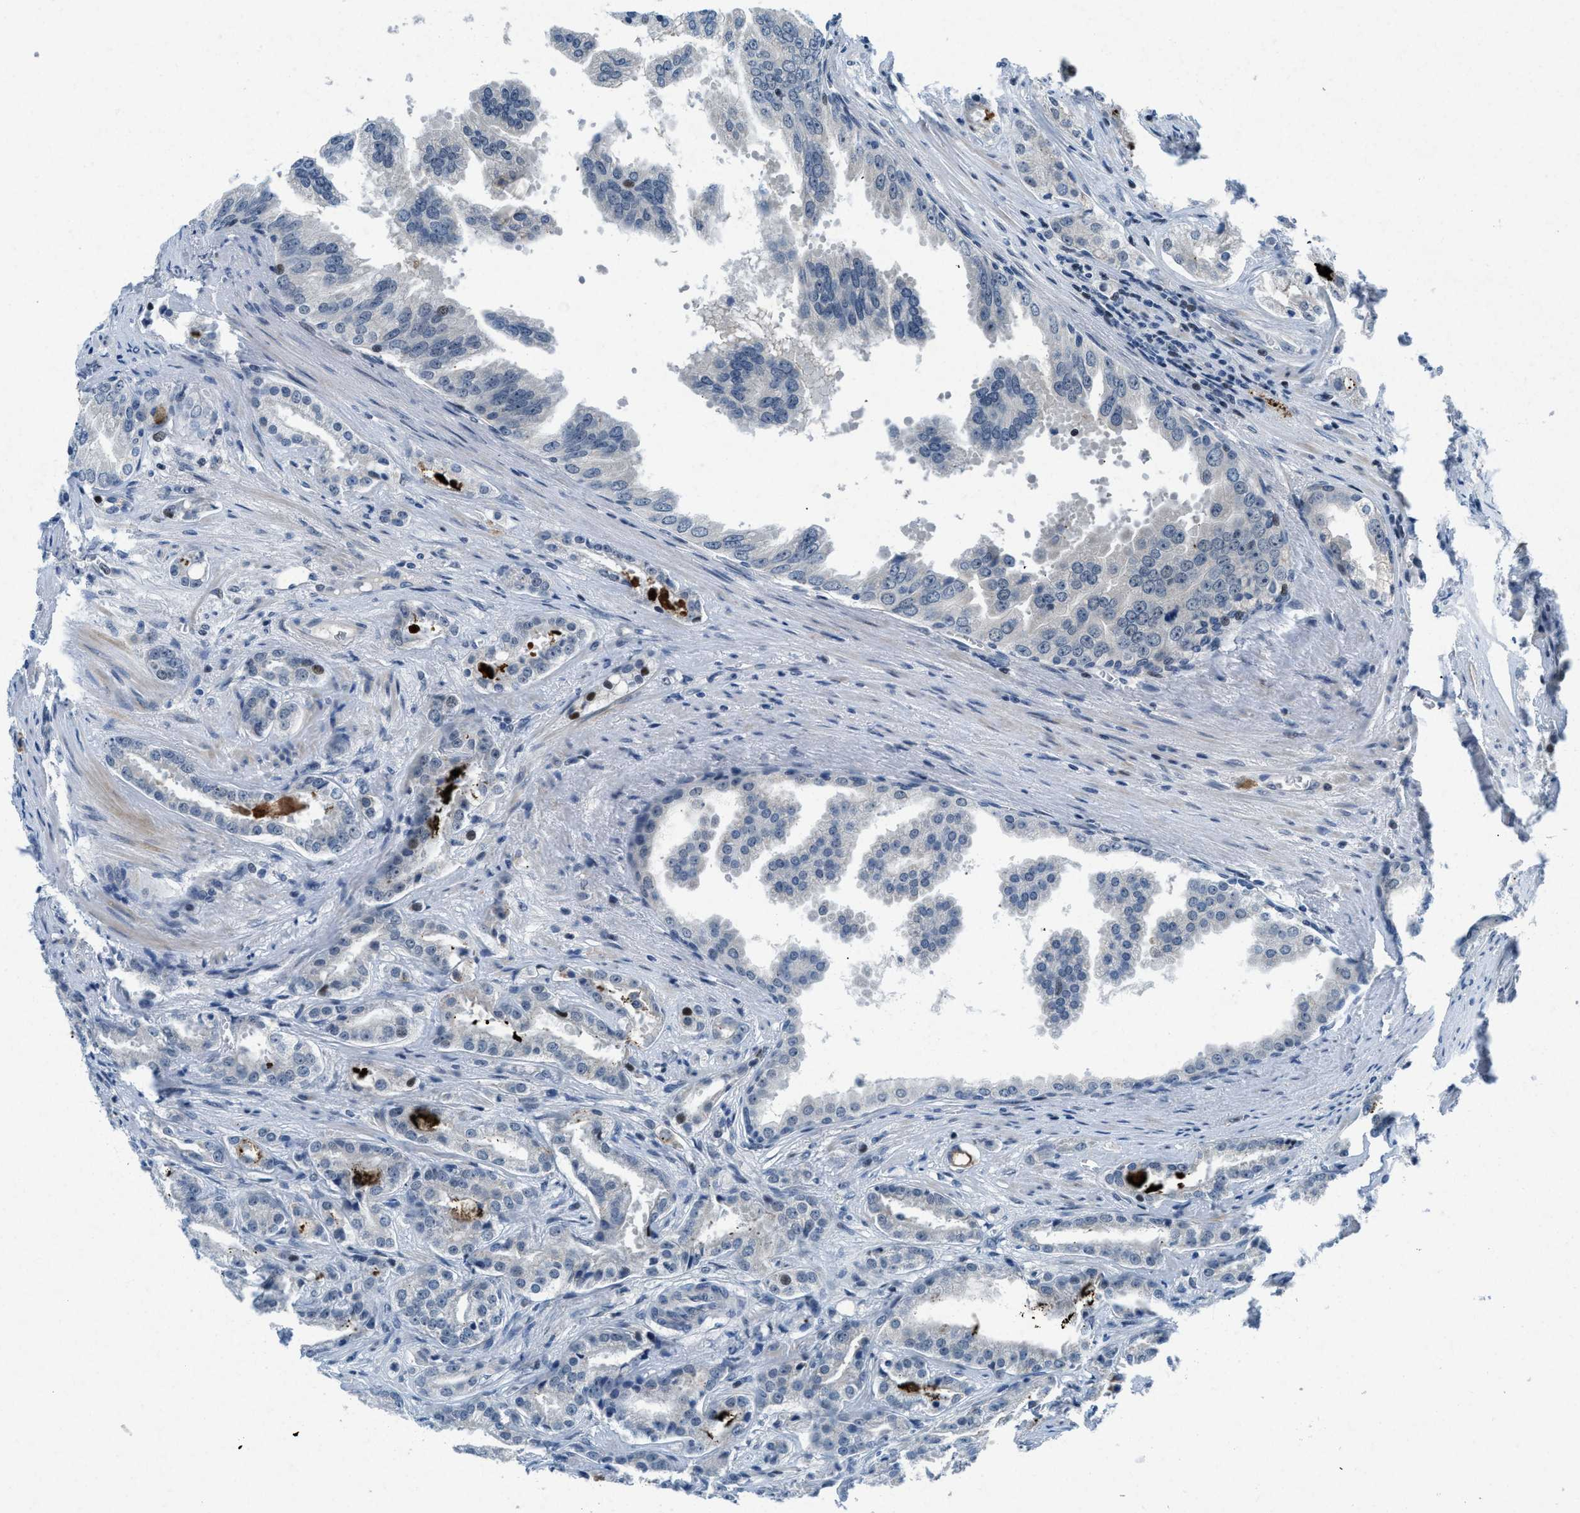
{"staining": {"intensity": "negative", "quantity": "none", "location": "none"}, "tissue": "prostate cancer", "cell_type": "Tumor cells", "image_type": "cancer", "snomed": [{"axis": "morphology", "description": "Adenocarcinoma, High grade"}, {"axis": "topography", "description": "Prostate"}], "caption": "A photomicrograph of prostate cancer stained for a protein shows no brown staining in tumor cells.", "gene": "PHLDA1", "patient": {"sex": "male", "age": 64}}